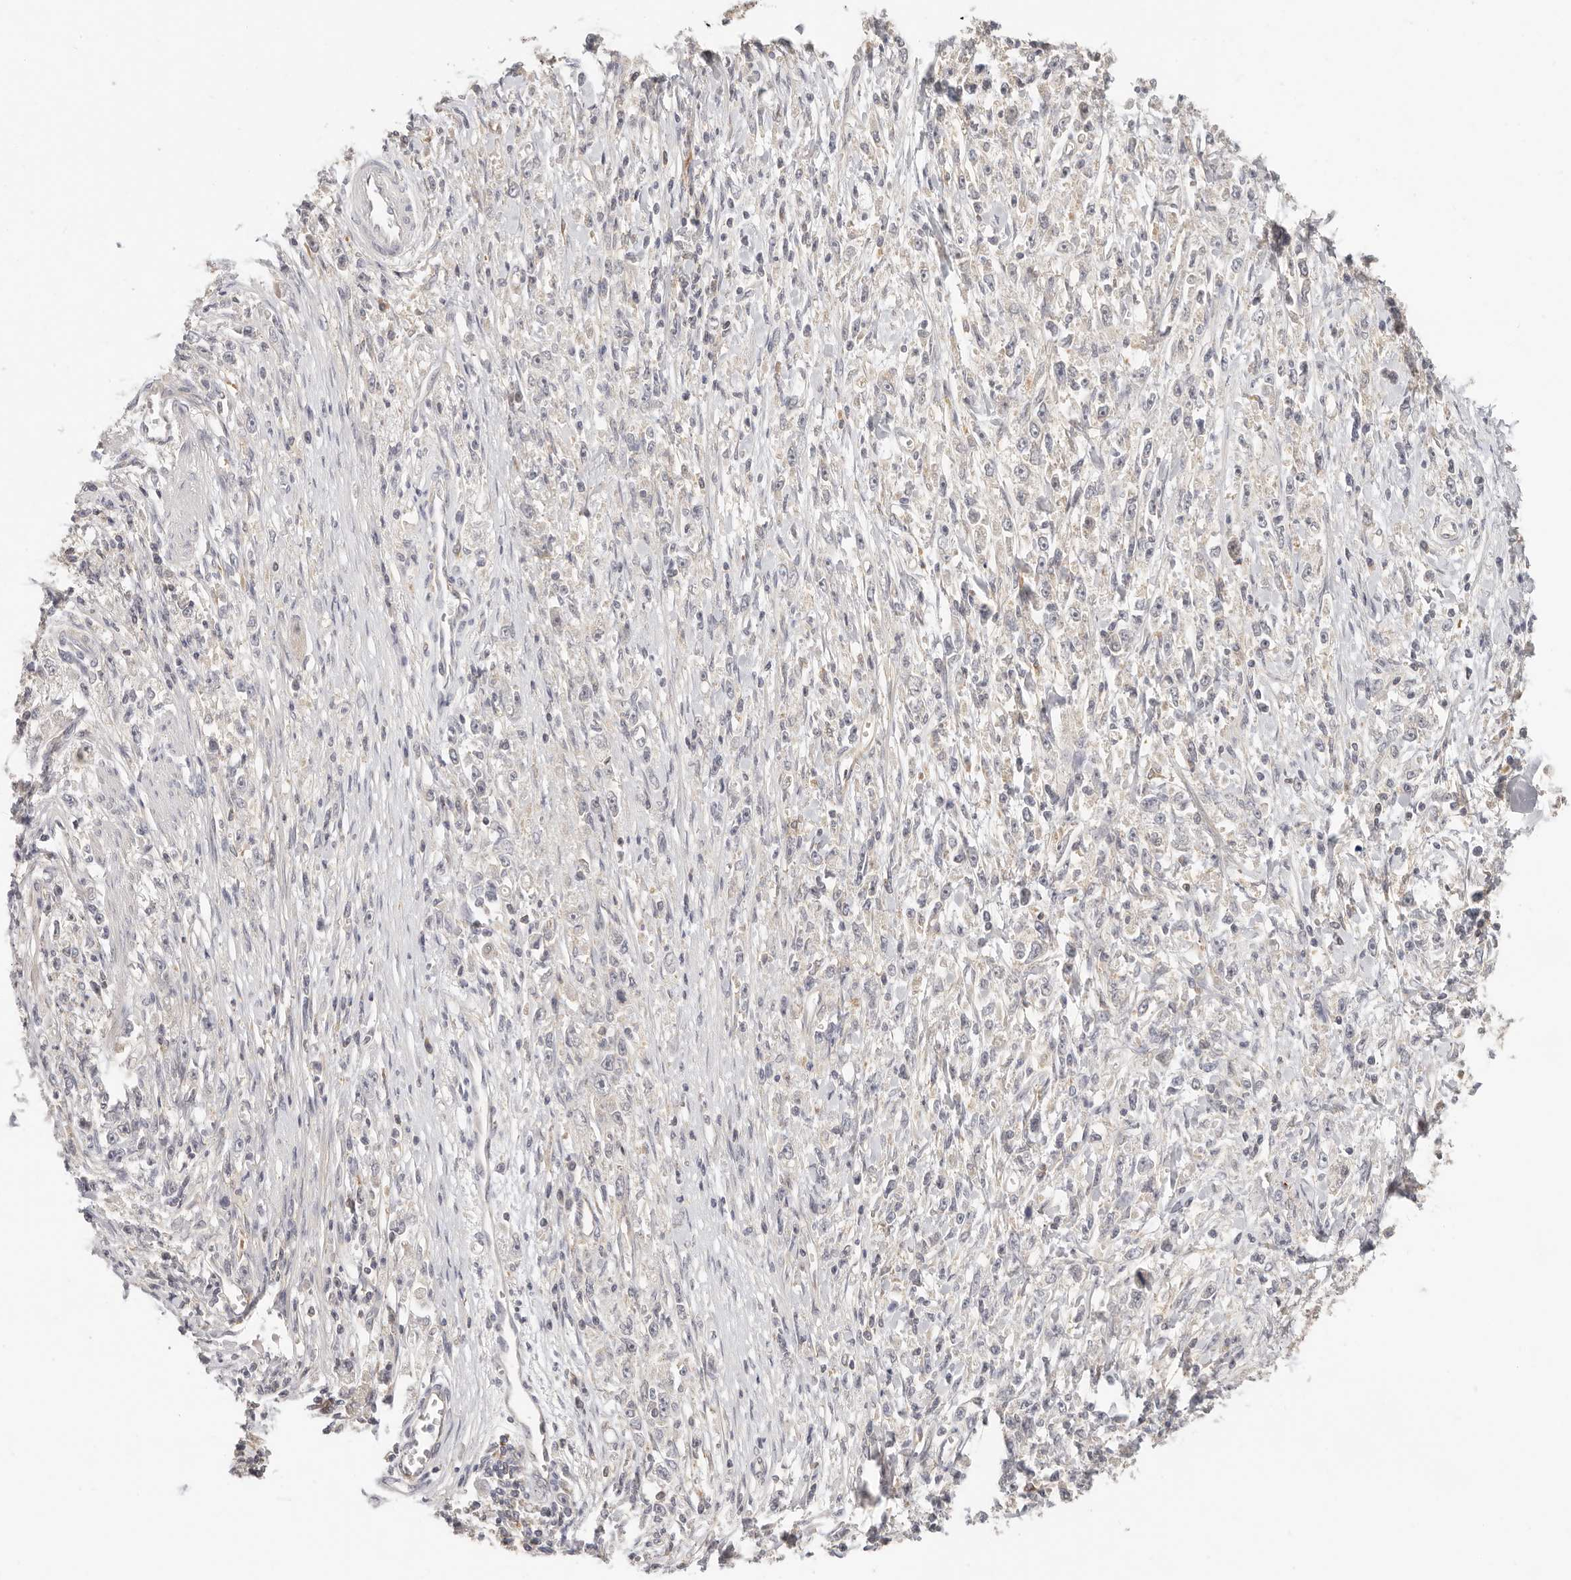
{"staining": {"intensity": "negative", "quantity": "none", "location": "none"}, "tissue": "stomach cancer", "cell_type": "Tumor cells", "image_type": "cancer", "snomed": [{"axis": "morphology", "description": "Adenocarcinoma, NOS"}, {"axis": "topography", "description": "Stomach"}], "caption": "The immunohistochemistry (IHC) histopathology image has no significant expression in tumor cells of adenocarcinoma (stomach) tissue.", "gene": "DTNBP1", "patient": {"sex": "female", "age": 59}}